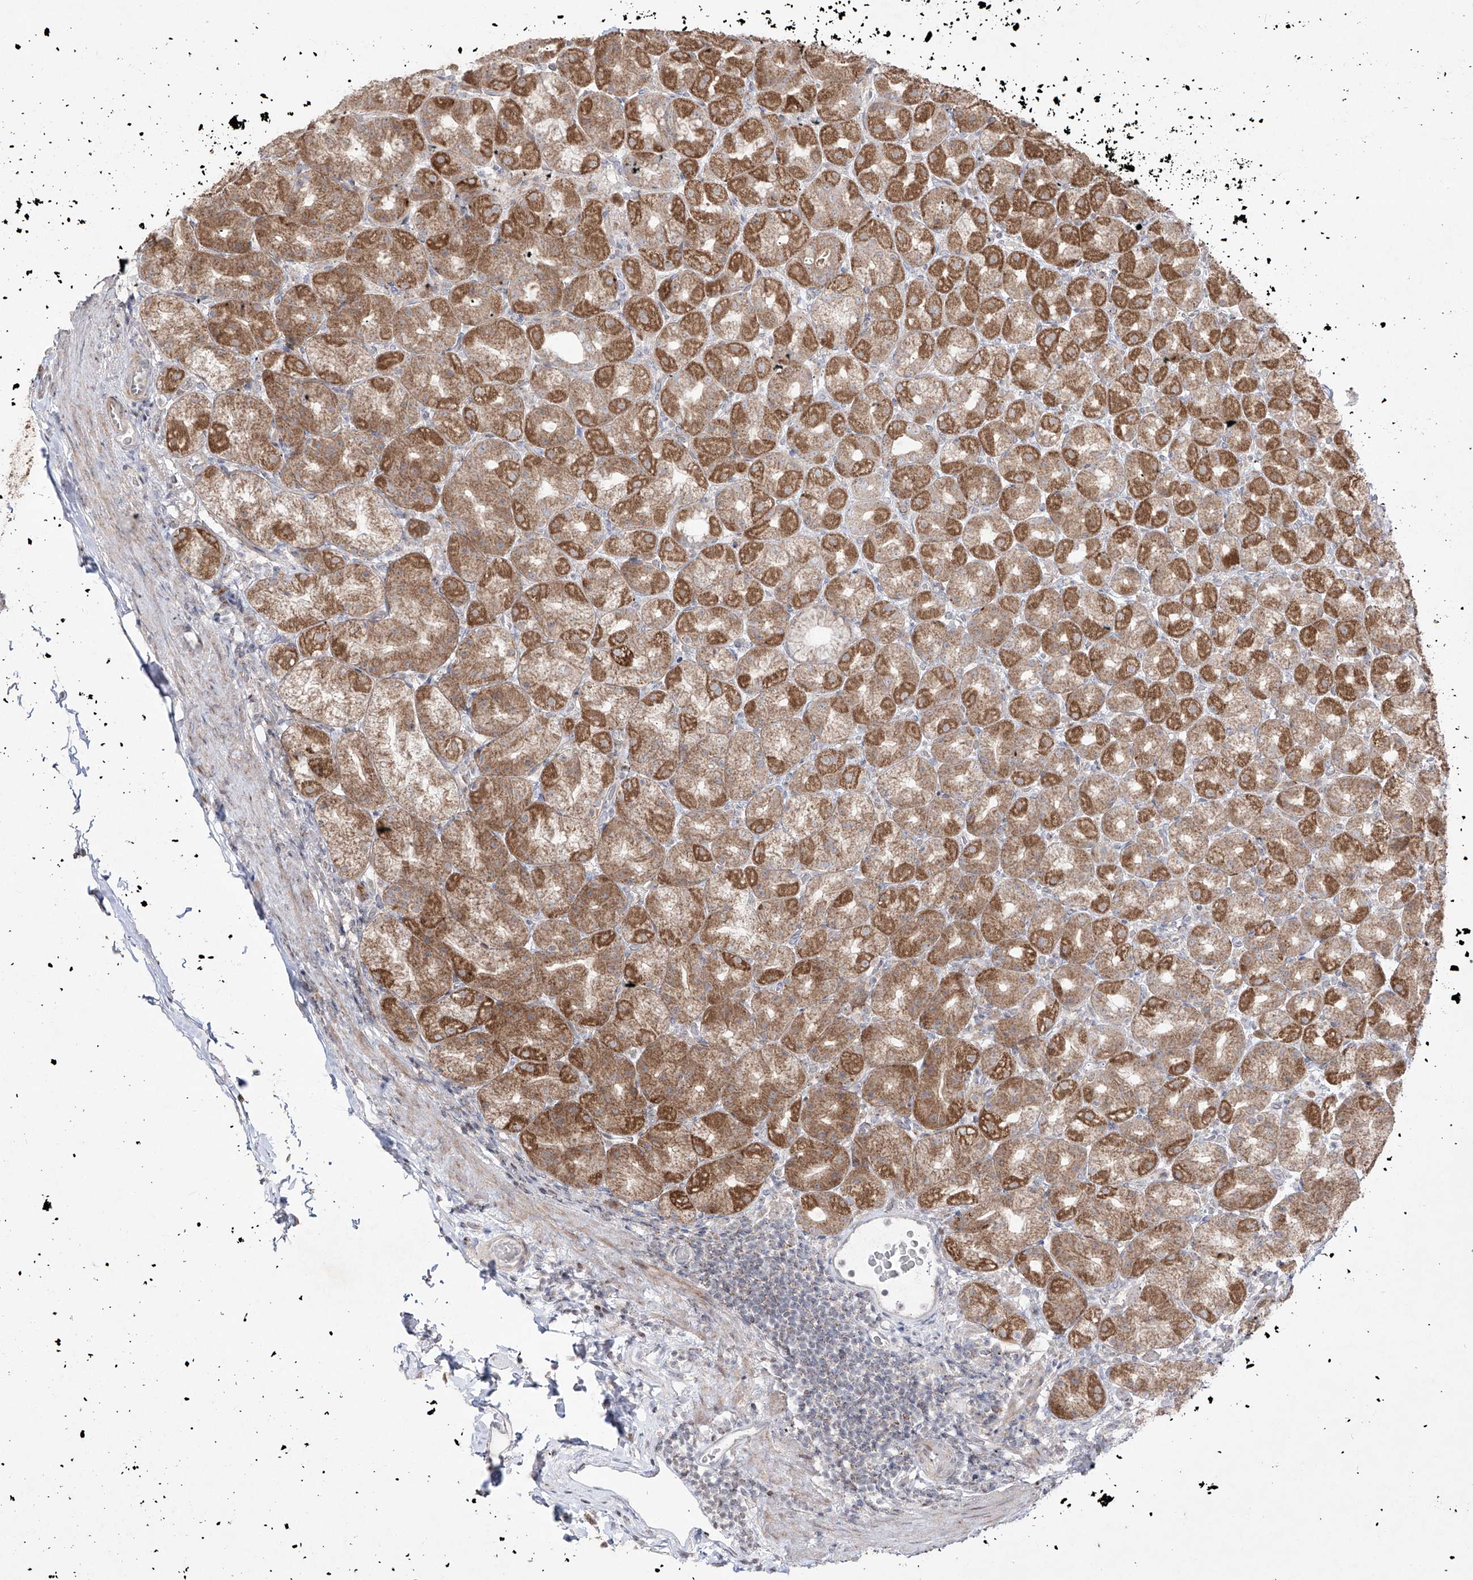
{"staining": {"intensity": "moderate", "quantity": ">75%", "location": "cytoplasmic/membranous"}, "tissue": "stomach", "cell_type": "Glandular cells", "image_type": "normal", "snomed": [{"axis": "morphology", "description": "Normal tissue, NOS"}, {"axis": "topography", "description": "Stomach, upper"}], "caption": "Human stomach stained with a brown dye exhibits moderate cytoplasmic/membranous positive positivity in approximately >75% of glandular cells.", "gene": "YKT6", "patient": {"sex": "male", "age": 68}}